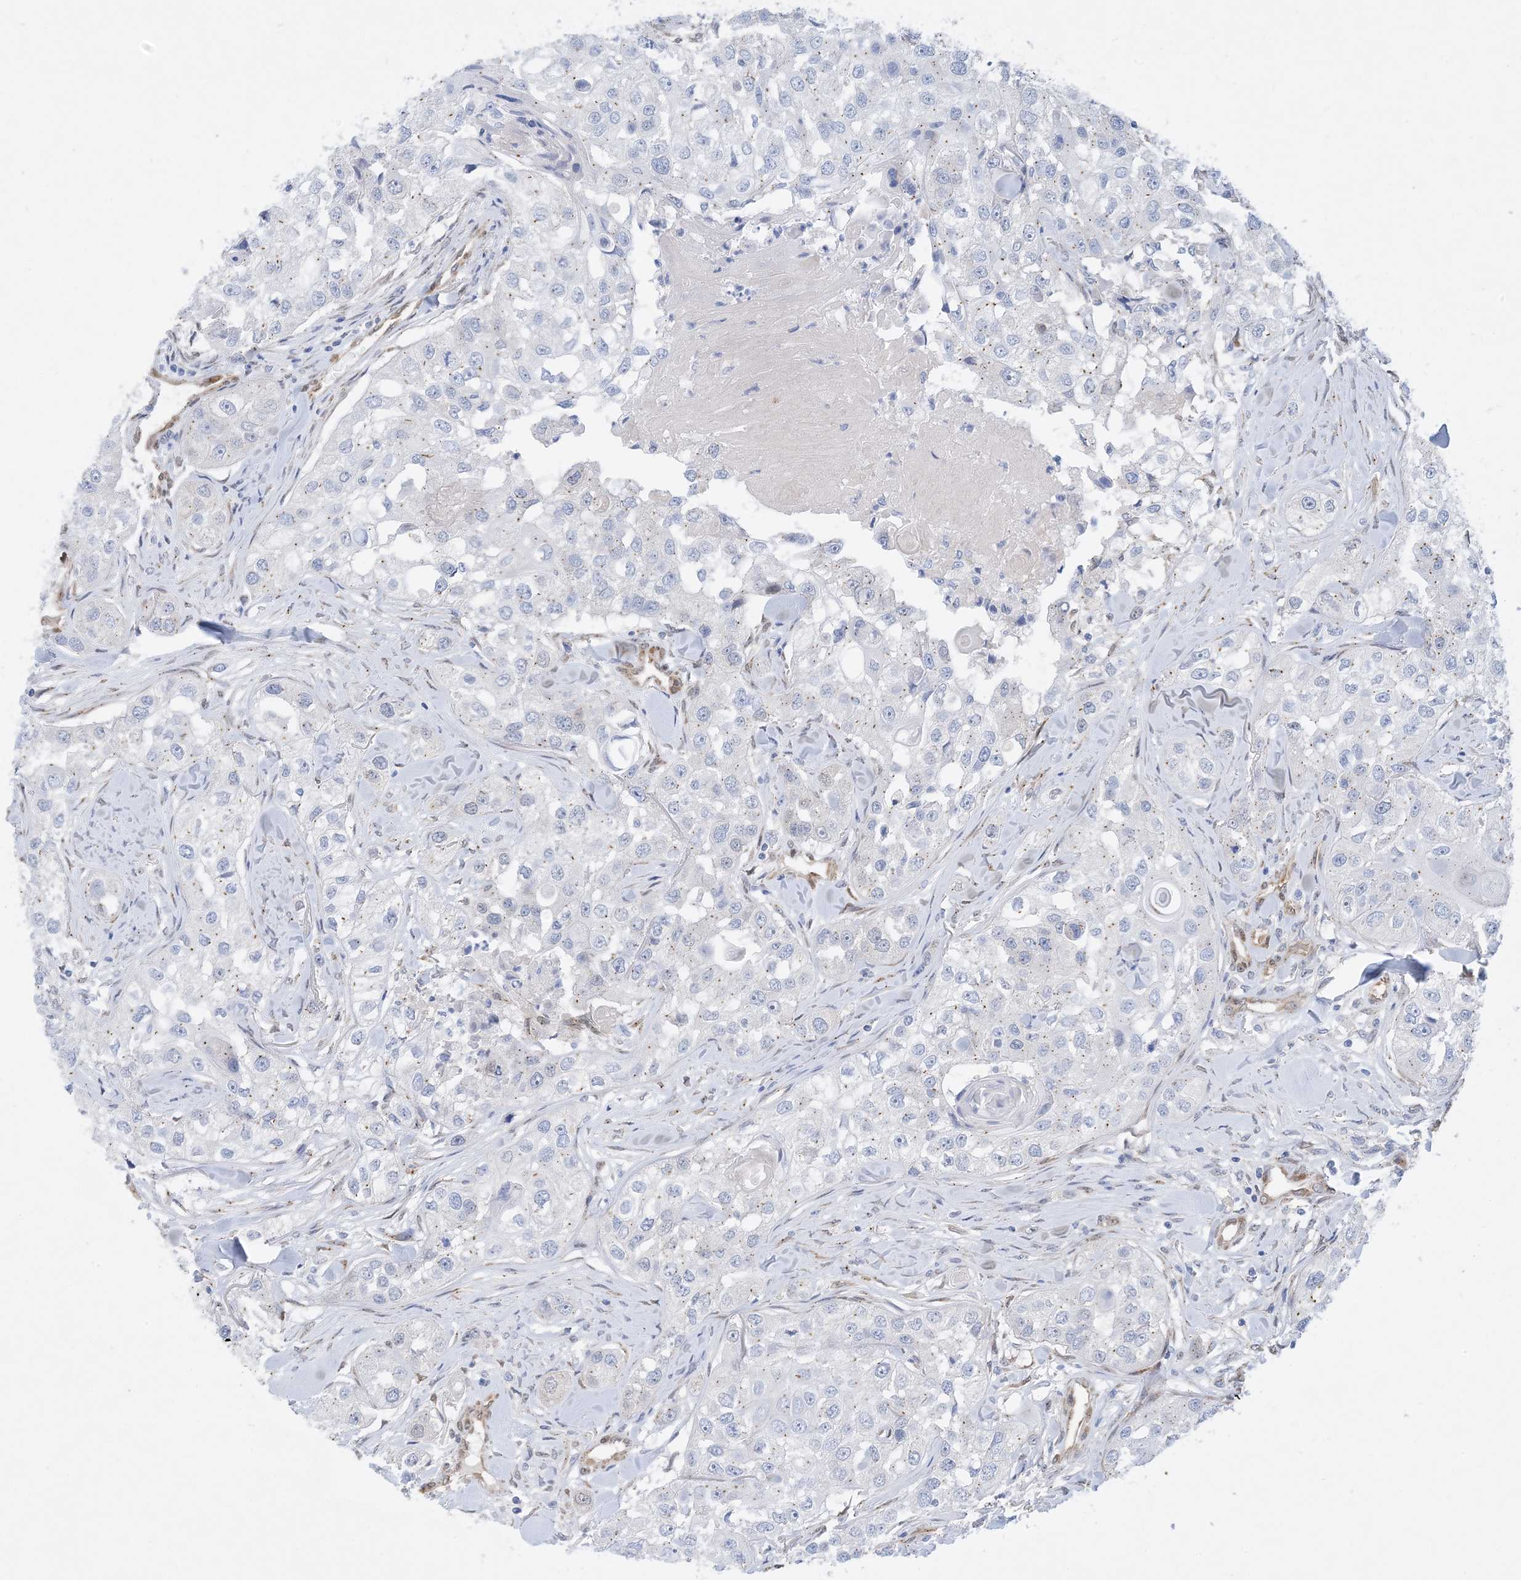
{"staining": {"intensity": "negative", "quantity": "none", "location": "none"}, "tissue": "head and neck cancer", "cell_type": "Tumor cells", "image_type": "cancer", "snomed": [{"axis": "morphology", "description": "Normal tissue, NOS"}, {"axis": "morphology", "description": "Squamous cell carcinoma, NOS"}, {"axis": "topography", "description": "Skeletal muscle"}, {"axis": "topography", "description": "Head-Neck"}], "caption": "Histopathology image shows no protein expression in tumor cells of head and neck cancer tissue.", "gene": "RBMS3", "patient": {"sex": "male", "age": 51}}